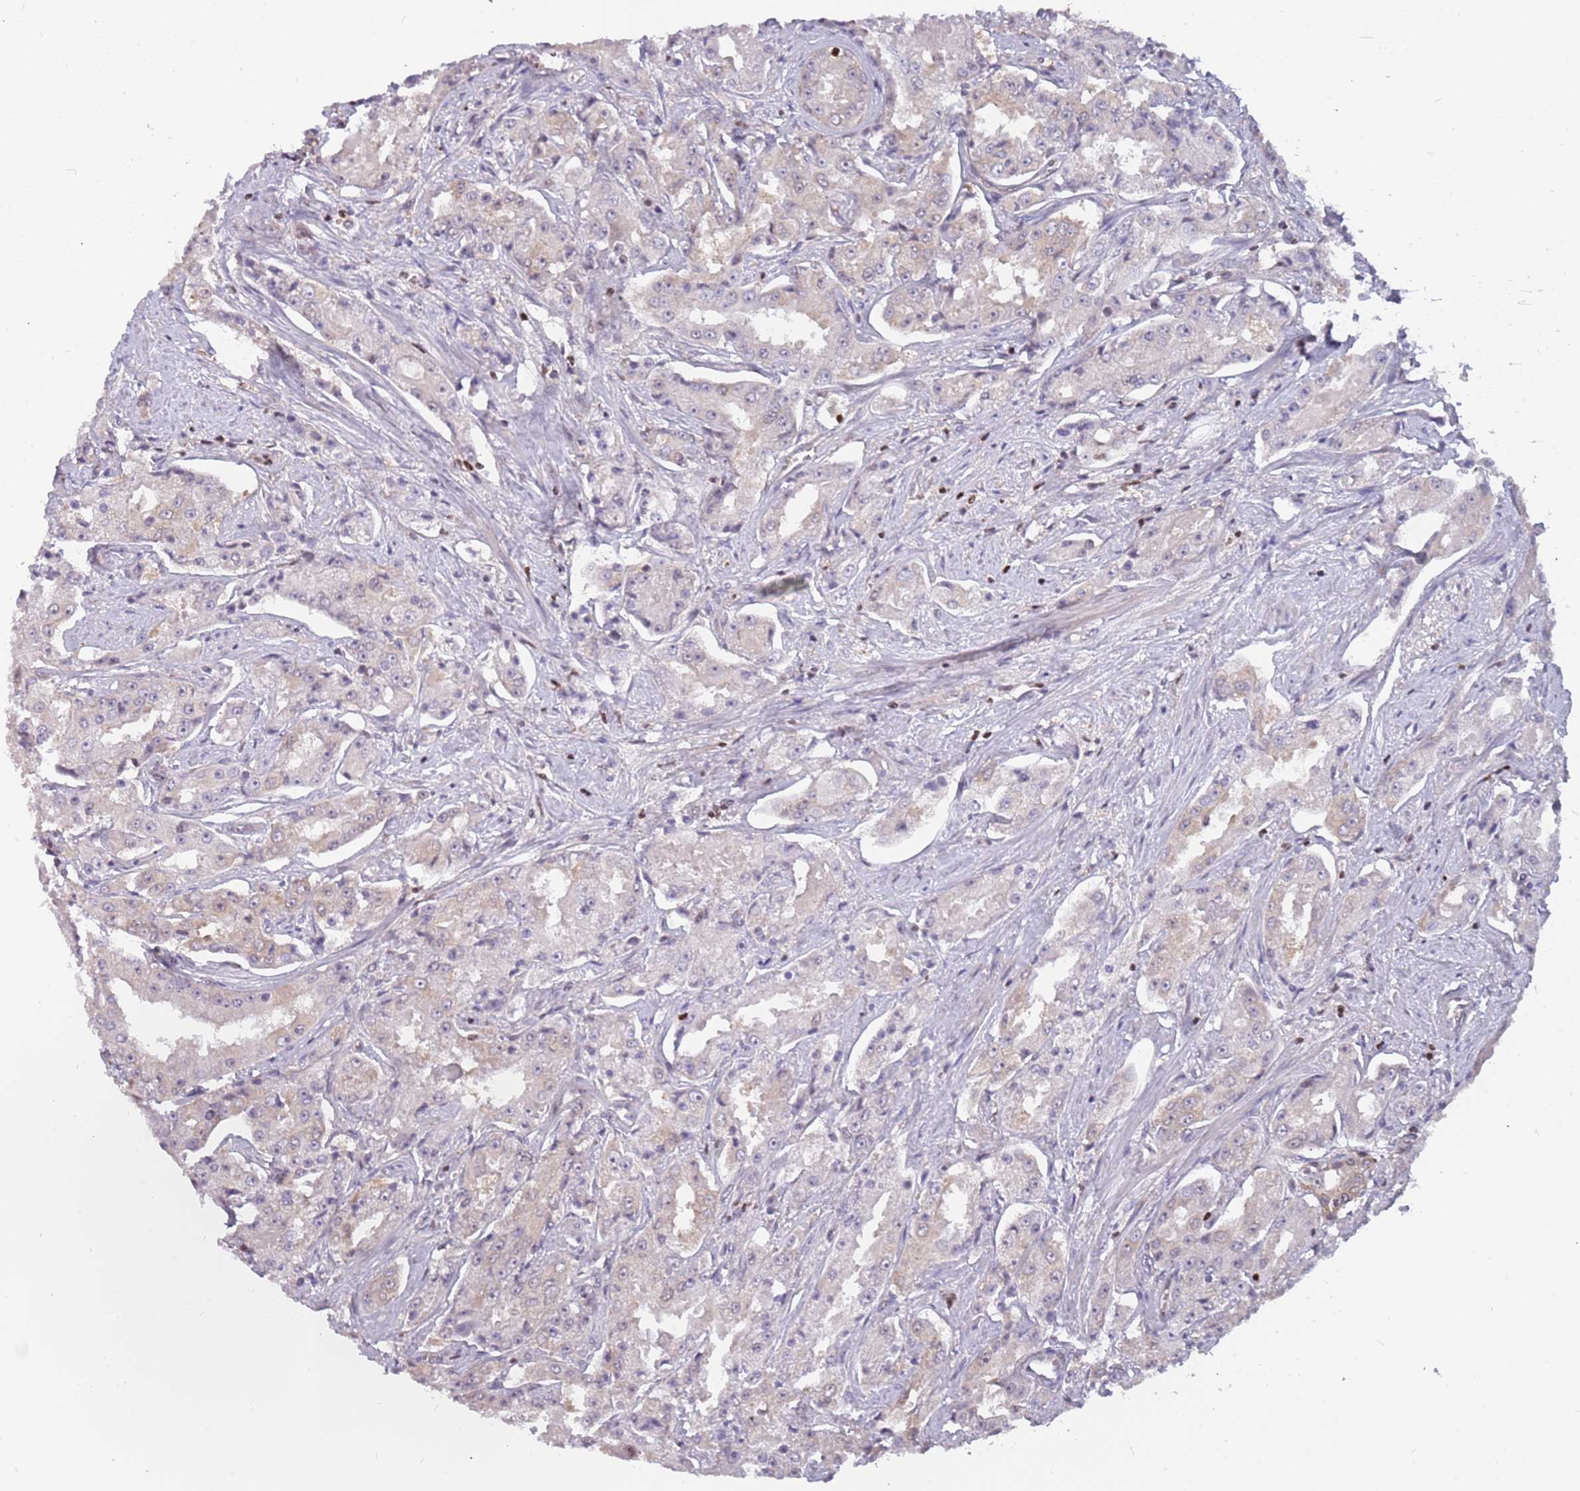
{"staining": {"intensity": "moderate", "quantity": "25%-75%", "location": "cytoplasmic/membranous"}, "tissue": "prostate cancer", "cell_type": "Tumor cells", "image_type": "cancer", "snomed": [{"axis": "morphology", "description": "Adenocarcinoma, High grade"}, {"axis": "topography", "description": "Prostate"}], "caption": "Human prostate cancer stained with a brown dye shows moderate cytoplasmic/membranous positive expression in about 25%-75% of tumor cells.", "gene": "ARHGEF5", "patient": {"sex": "male", "age": 73}}